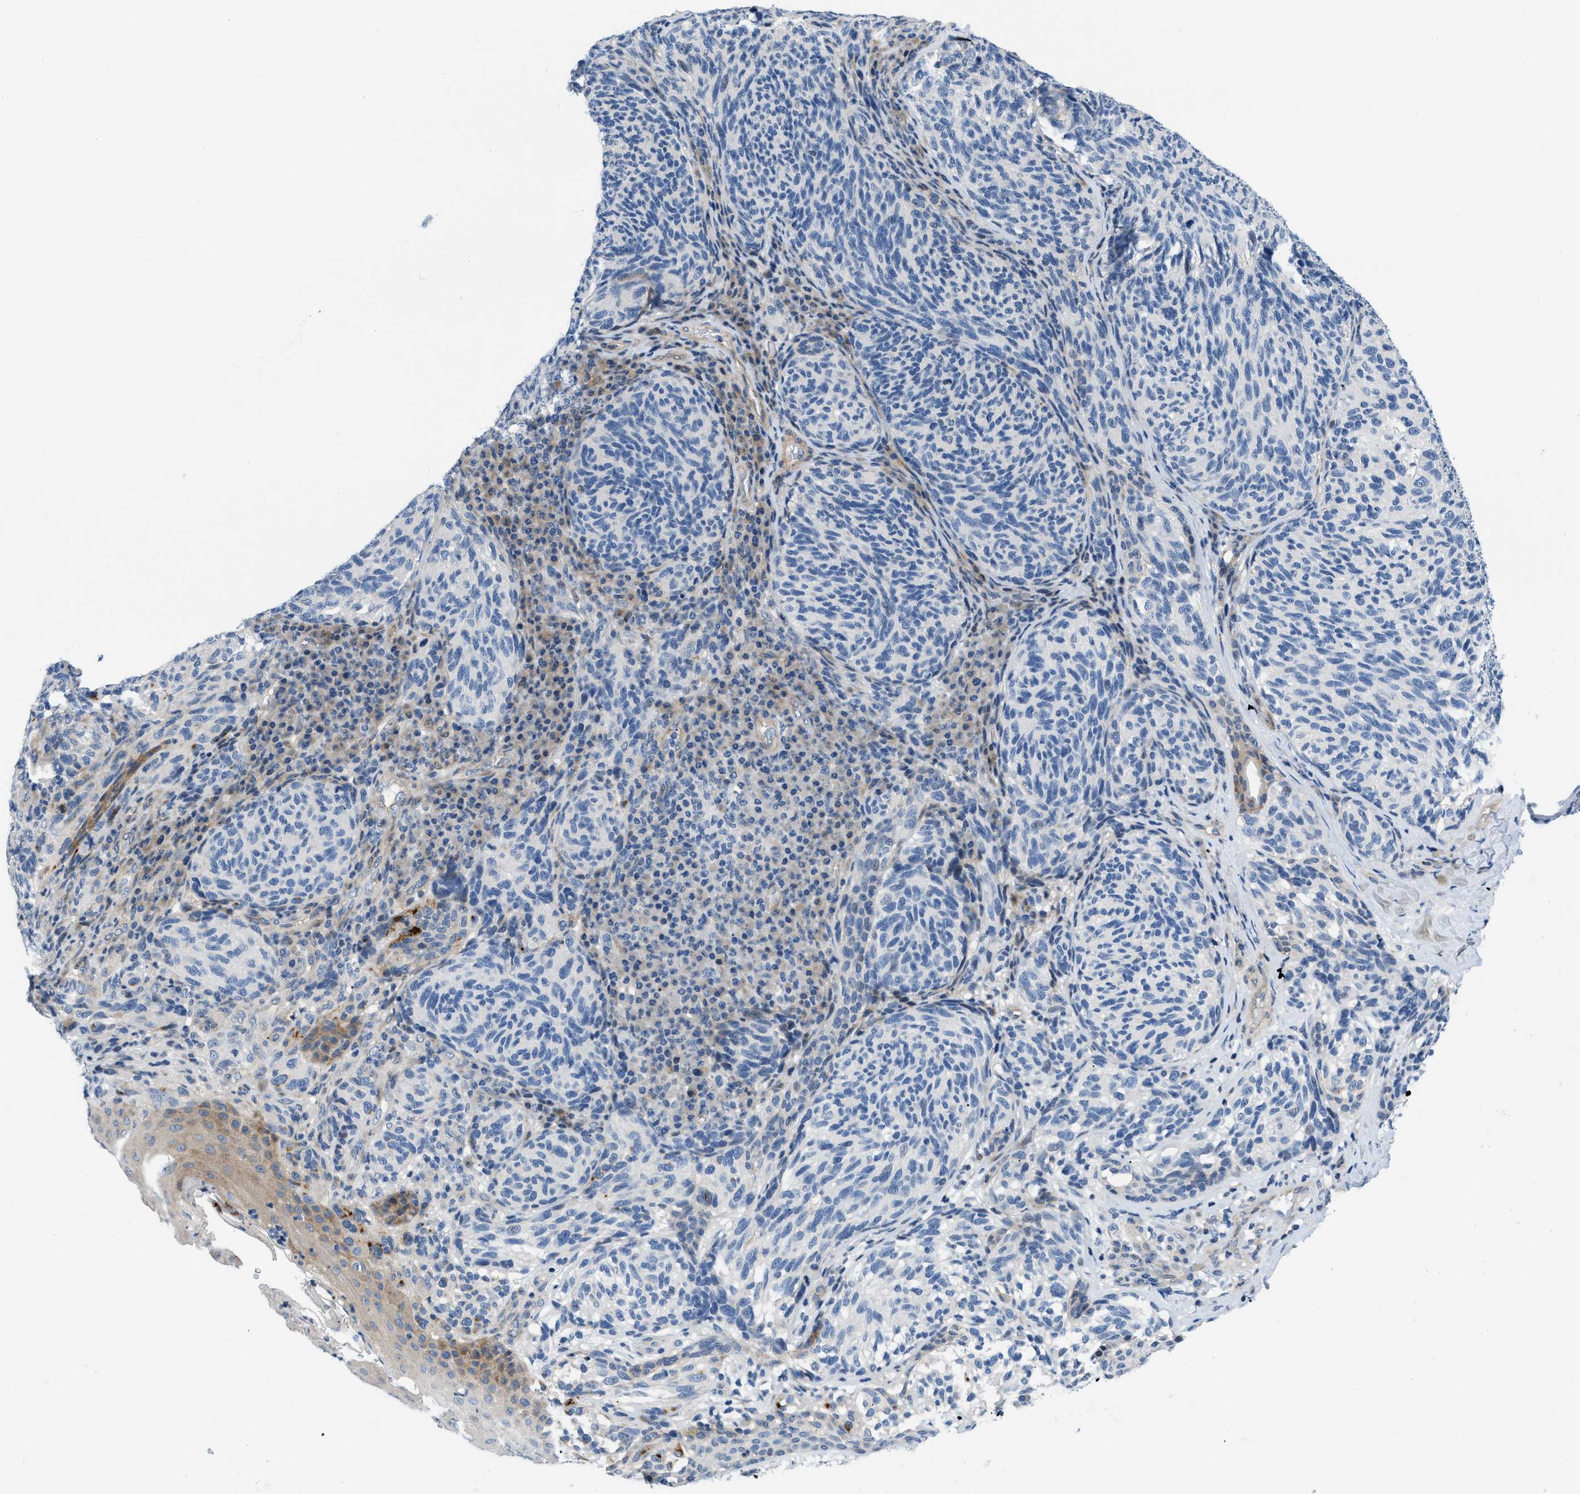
{"staining": {"intensity": "negative", "quantity": "none", "location": "none"}, "tissue": "melanoma", "cell_type": "Tumor cells", "image_type": "cancer", "snomed": [{"axis": "morphology", "description": "Malignant melanoma, NOS"}, {"axis": "topography", "description": "Skin"}], "caption": "Histopathology image shows no protein staining in tumor cells of melanoma tissue.", "gene": "FDCSP", "patient": {"sex": "female", "age": 73}}